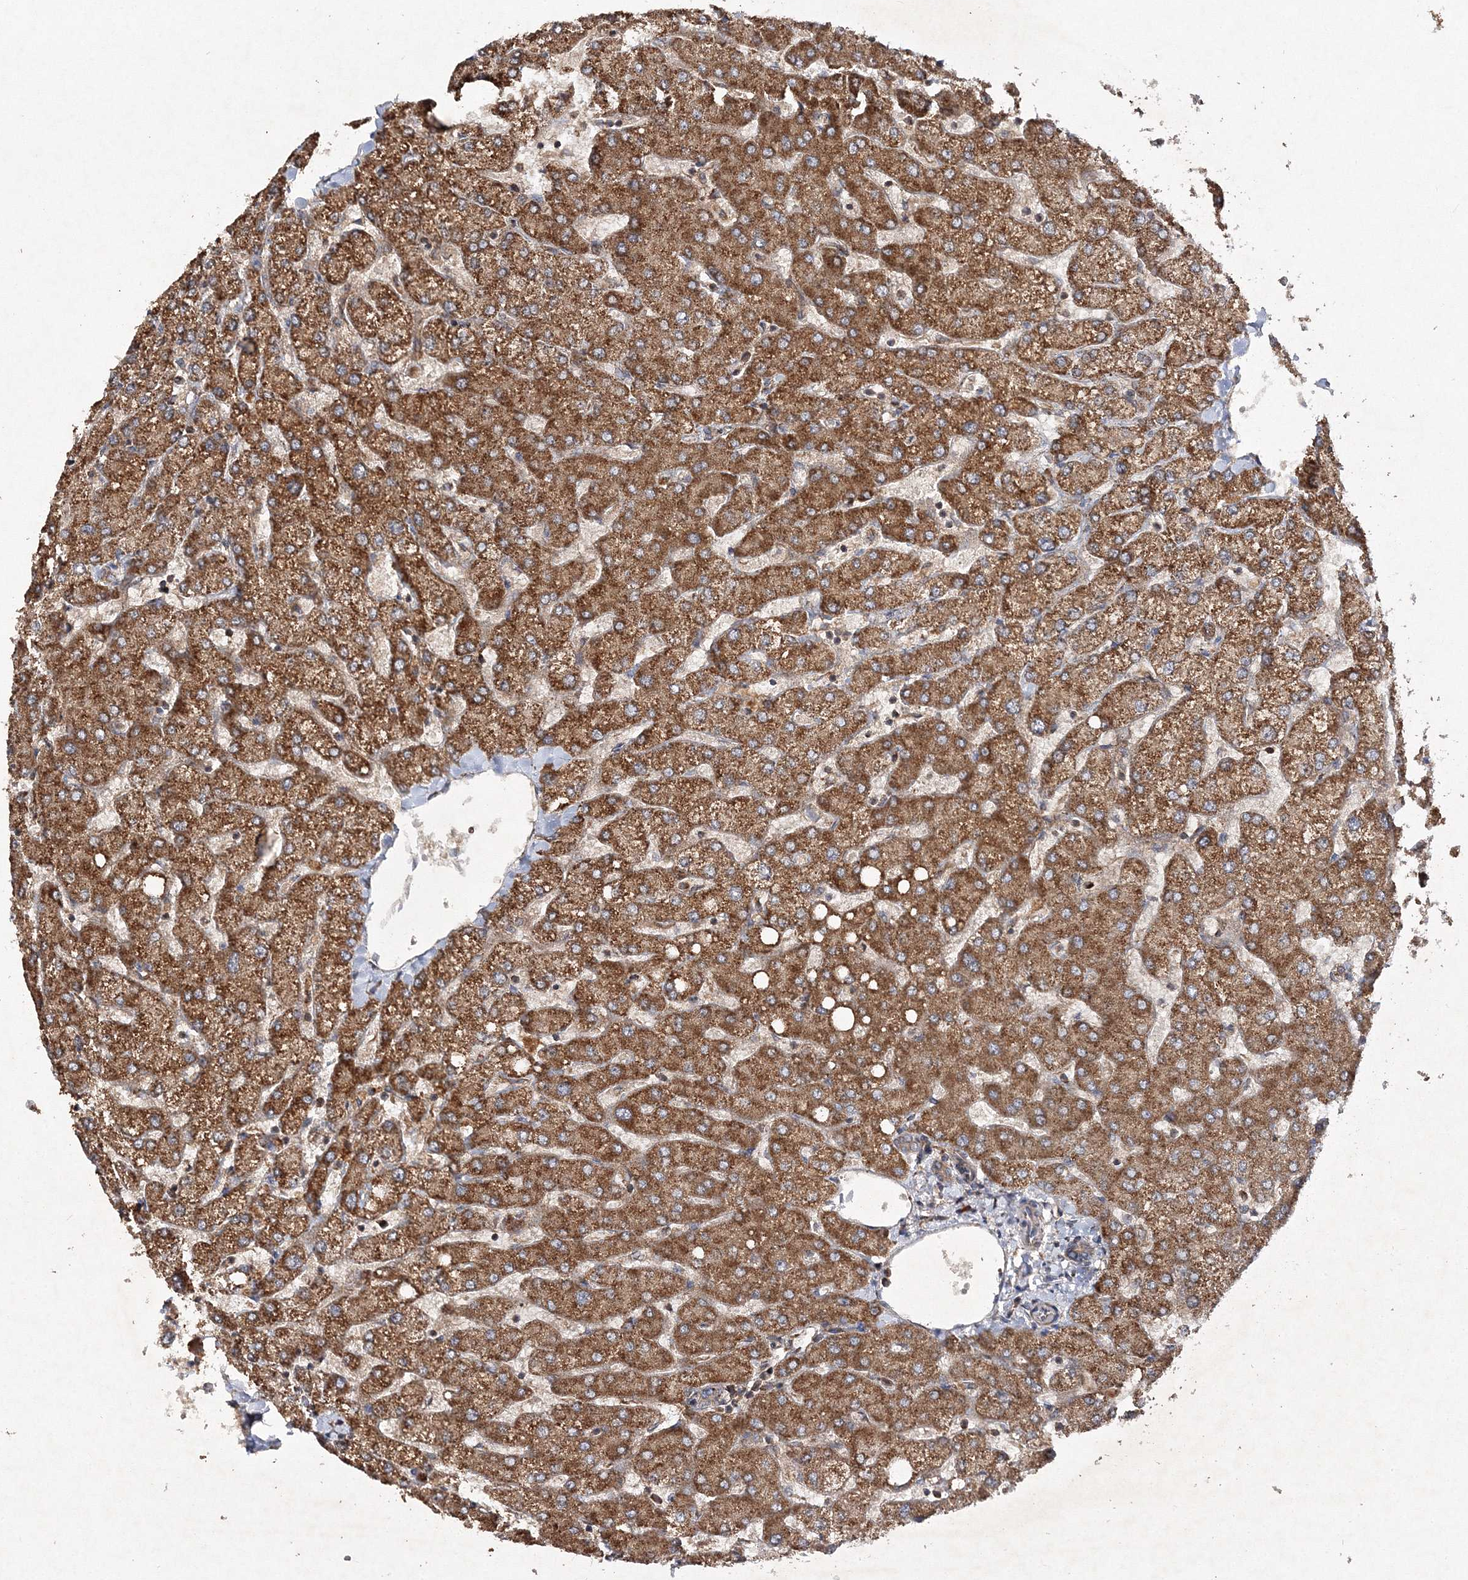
{"staining": {"intensity": "weak", "quantity": "25%-75%", "location": "cytoplasmic/membranous"}, "tissue": "liver", "cell_type": "Cholangiocytes", "image_type": "normal", "snomed": [{"axis": "morphology", "description": "Normal tissue, NOS"}, {"axis": "topography", "description": "Liver"}], "caption": "This image demonstrates immunohistochemistry (IHC) staining of benign human liver, with low weak cytoplasmic/membranous positivity in approximately 25%-75% of cholangiocytes.", "gene": "DNAJC13", "patient": {"sex": "female", "age": 54}}